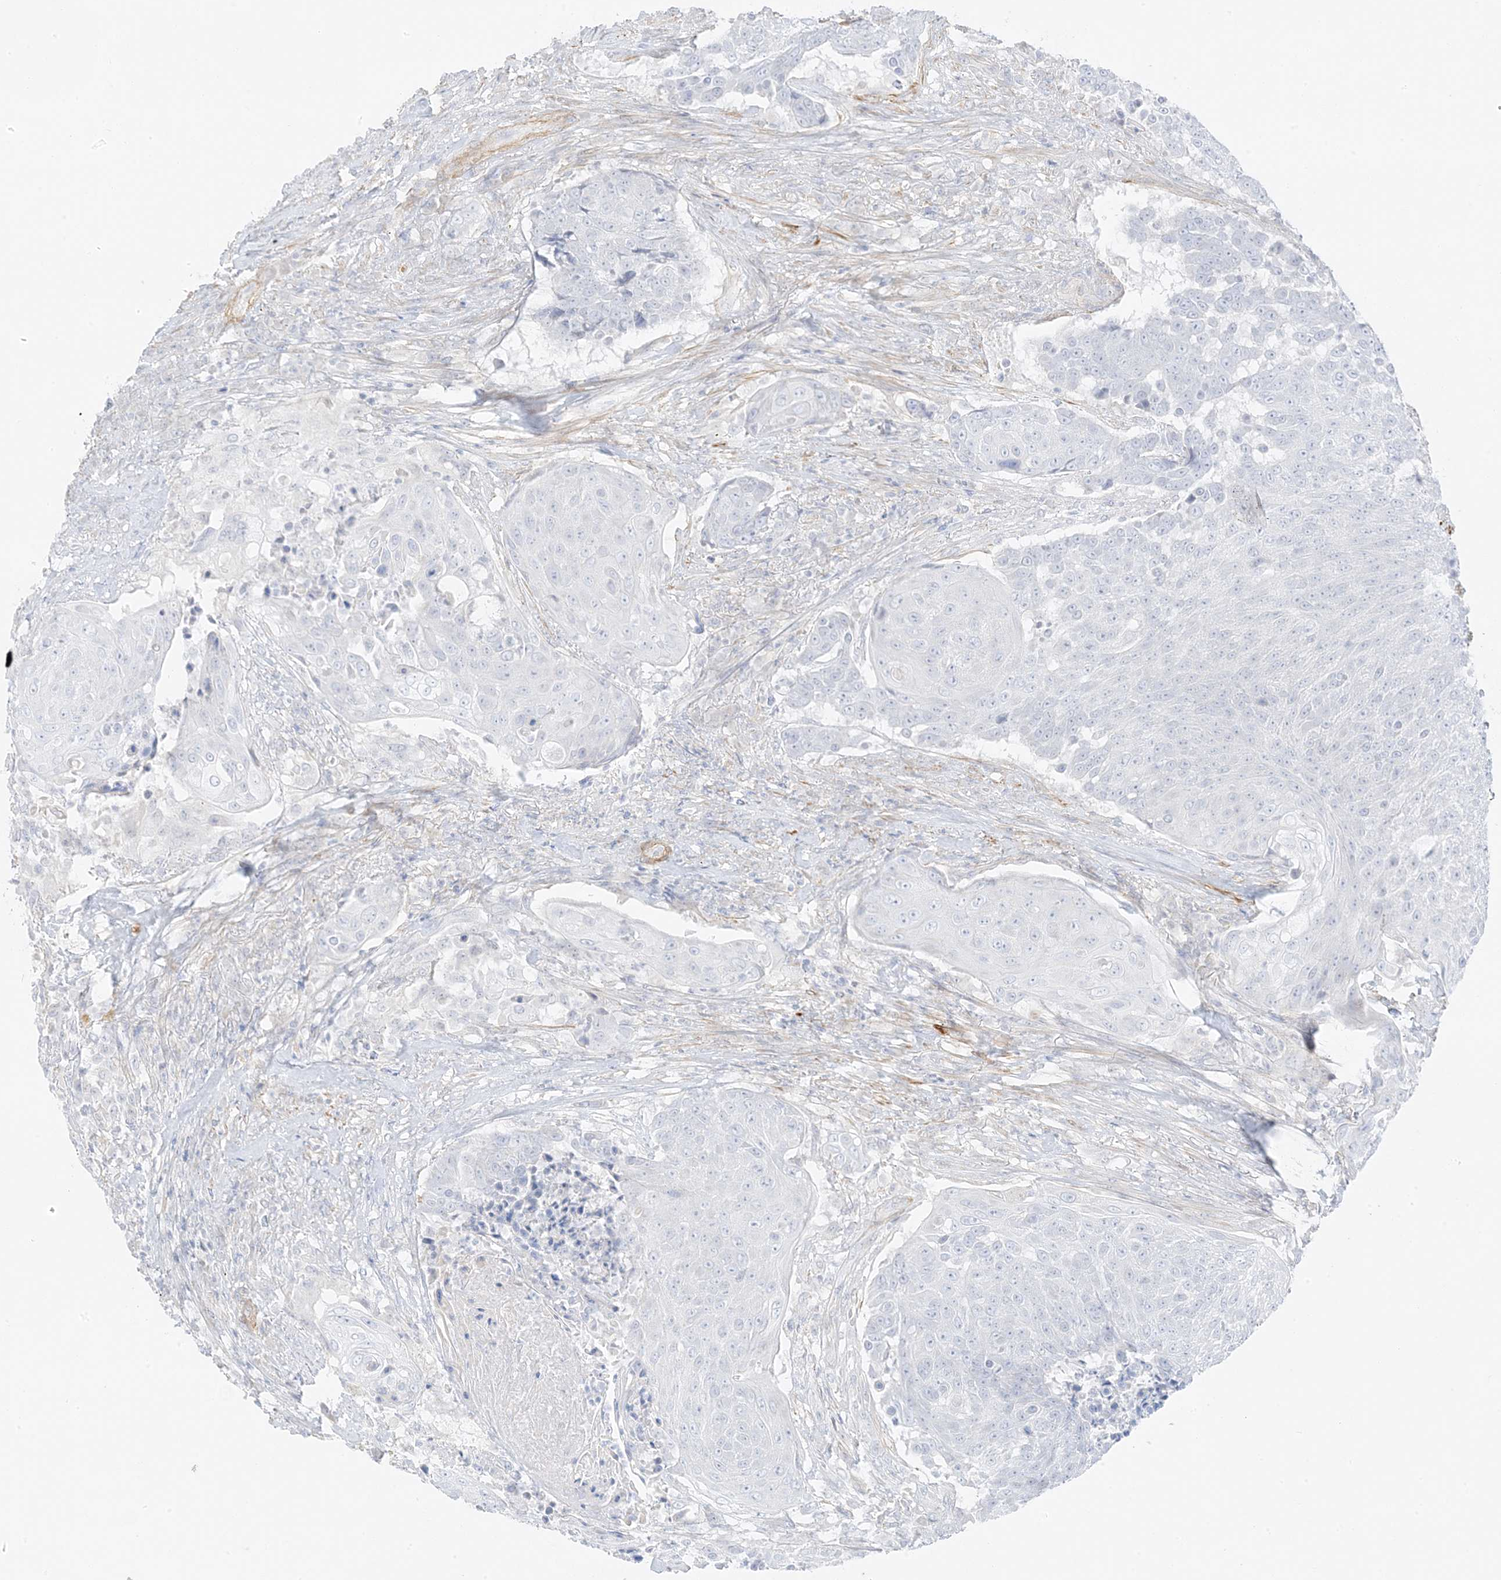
{"staining": {"intensity": "negative", "quantity": "none", "location": "none"}, "tissue": "urothelial cancer", "cell_type": "Tumor cells", "image_type": "cancer", "snomed": [{"axis": "morphology", "description": "Urothelial carcinoma, High grade"}, {"axis": "topography", "description": "Urinary bladder"}], "caption": "Human high-grade urothelial carcinoma stained for a protein using immunohistochemistry (IHC) demonstrates no staining in tumor cells.", "gene": "SLC22A13", "patient": {"sex": "female", "age": 63}}